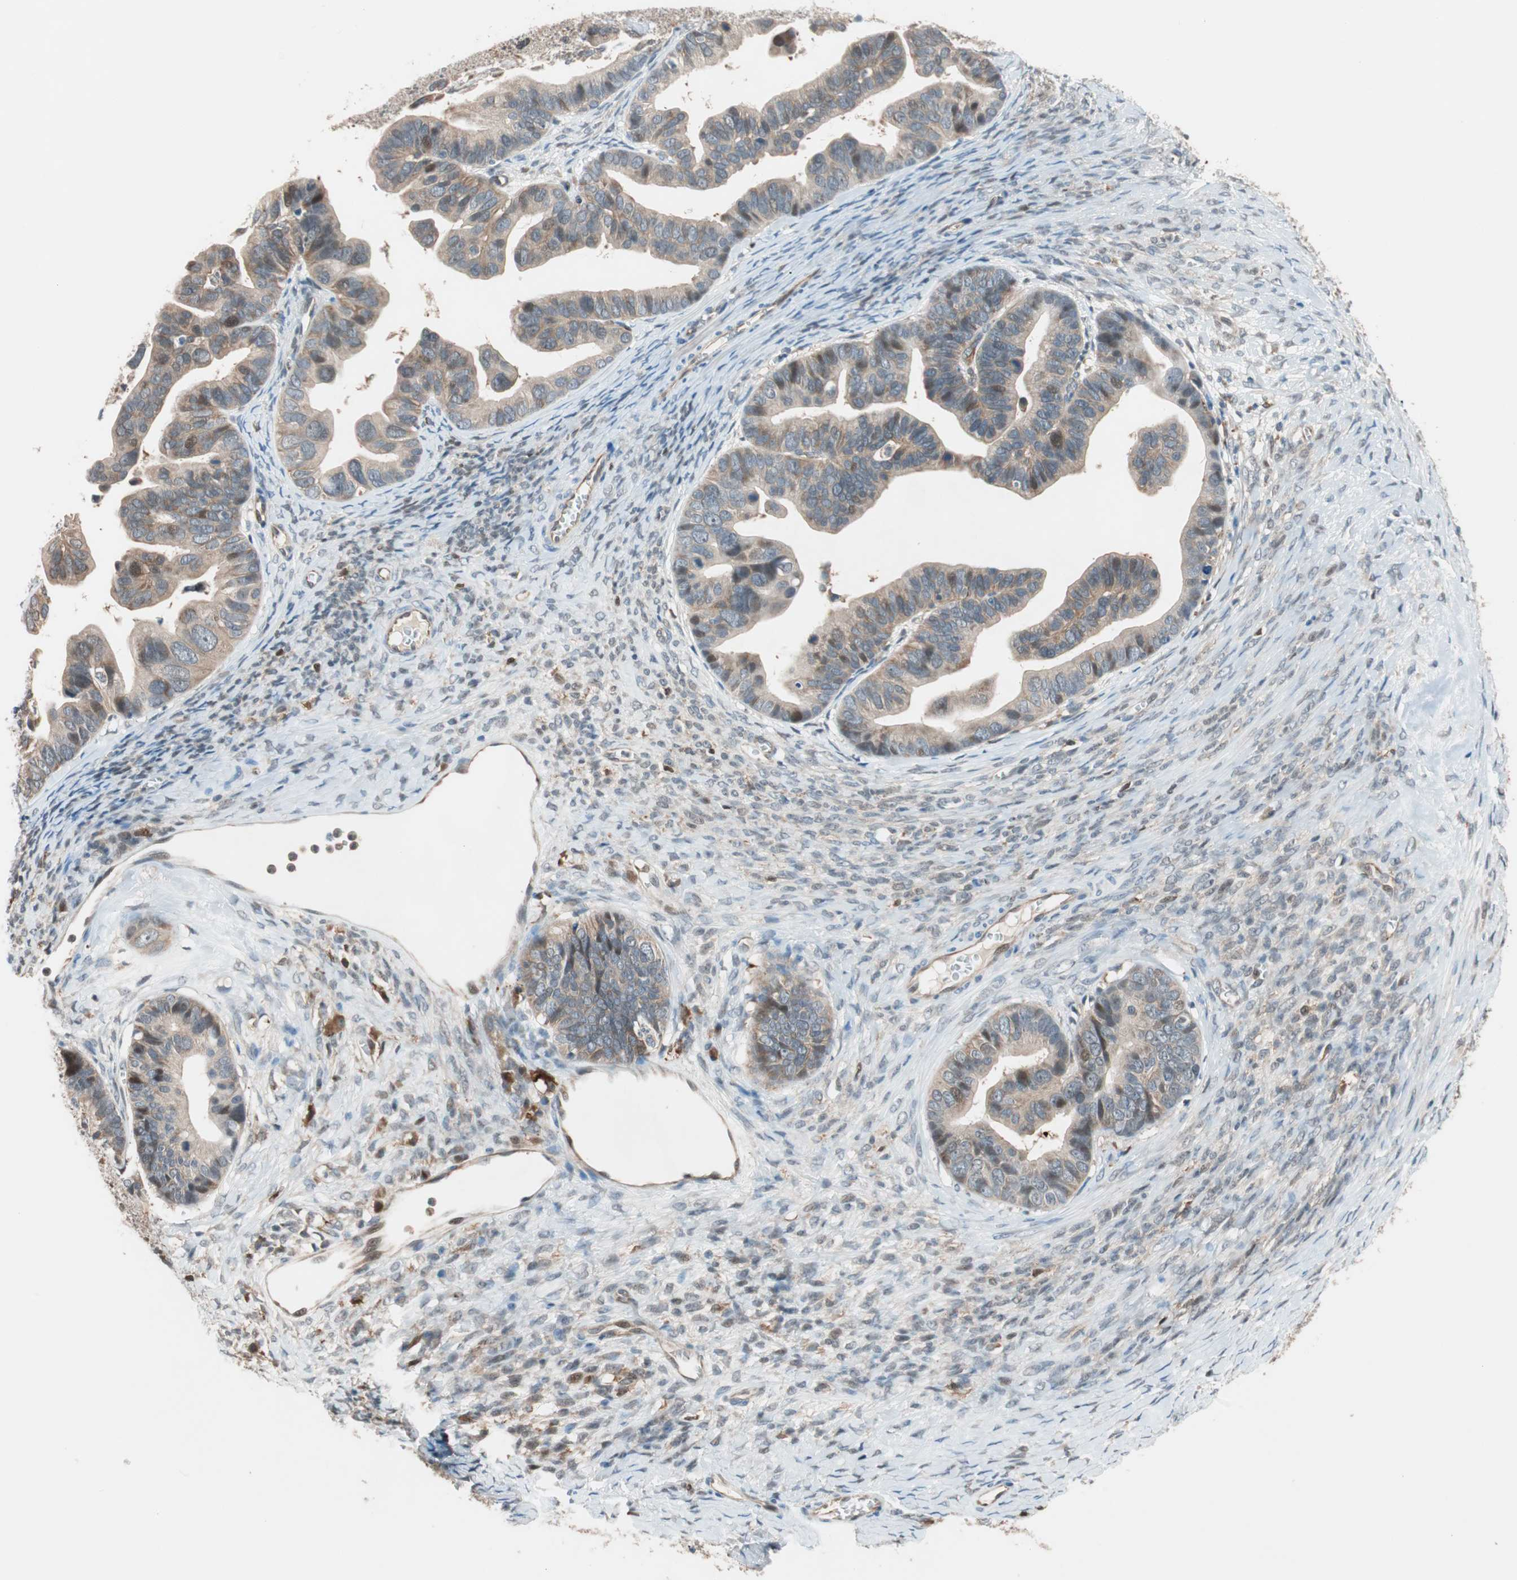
{"staining": {"intensity": "moderate", "quantity": "25%-75%", "location": "cytoplasmic/membranous,nuclear"}, "tissue": "ovarian cancer", "cell_type": "Tumor cells", "image_type": "cancer", "snomed": [{"axis": "morphology", "description": "Cystadenocarcinoma, serous, NOS"}, {"axis": "topography", "description": "Ovary"}], "caption": "IHC of human serous cystadenocarcinoma (ovarian) exhibits medium levels of moderate cytoplasmic/membranous and nuclear positivity in about 25%-75% of tumor cells. (IHC, brightfield microscopy, high magnification).", "gene": "PIK3R3", "patient": {"sex": "female", "age": 56}}